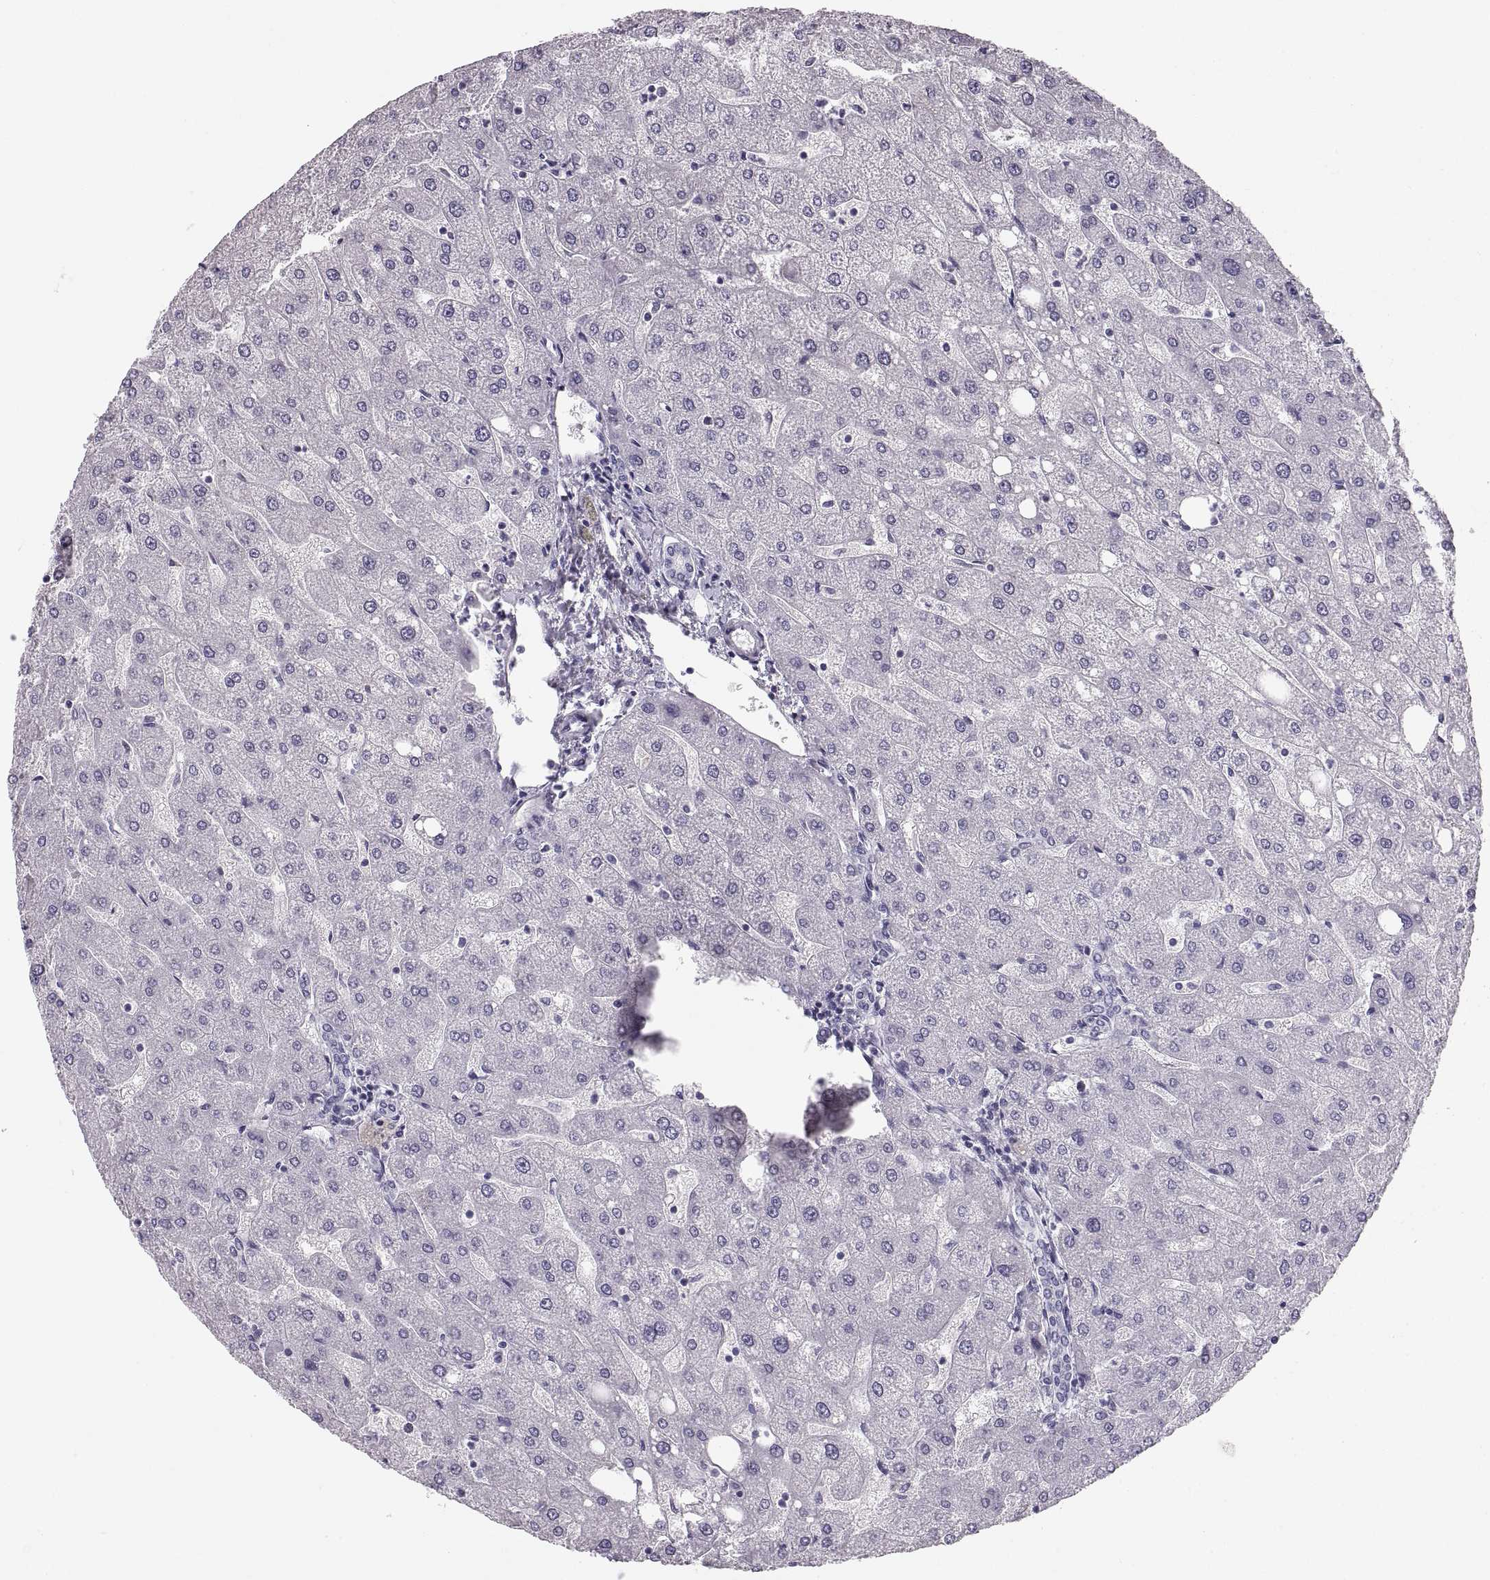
{"staining": {"intensity": "negative", "quantity": "none", "location": "none"}, "tissue": "liver", "cell_type": "Cholangiocytes", "image_type": "normal", "snomed": [{"axis": "morphology", "description": "Normal tissue, NOS"}, {"axis": "topography", "description": "Liver"}], "caption": "The immunohistochemistry (IHC) micrograph has no significant staining in cholangiocytes of liver. (Brightfield microscopy of DAB IHC at high magnification).", "gene": "CRYAA", "patient": {"sex": "male", "age": 67}}